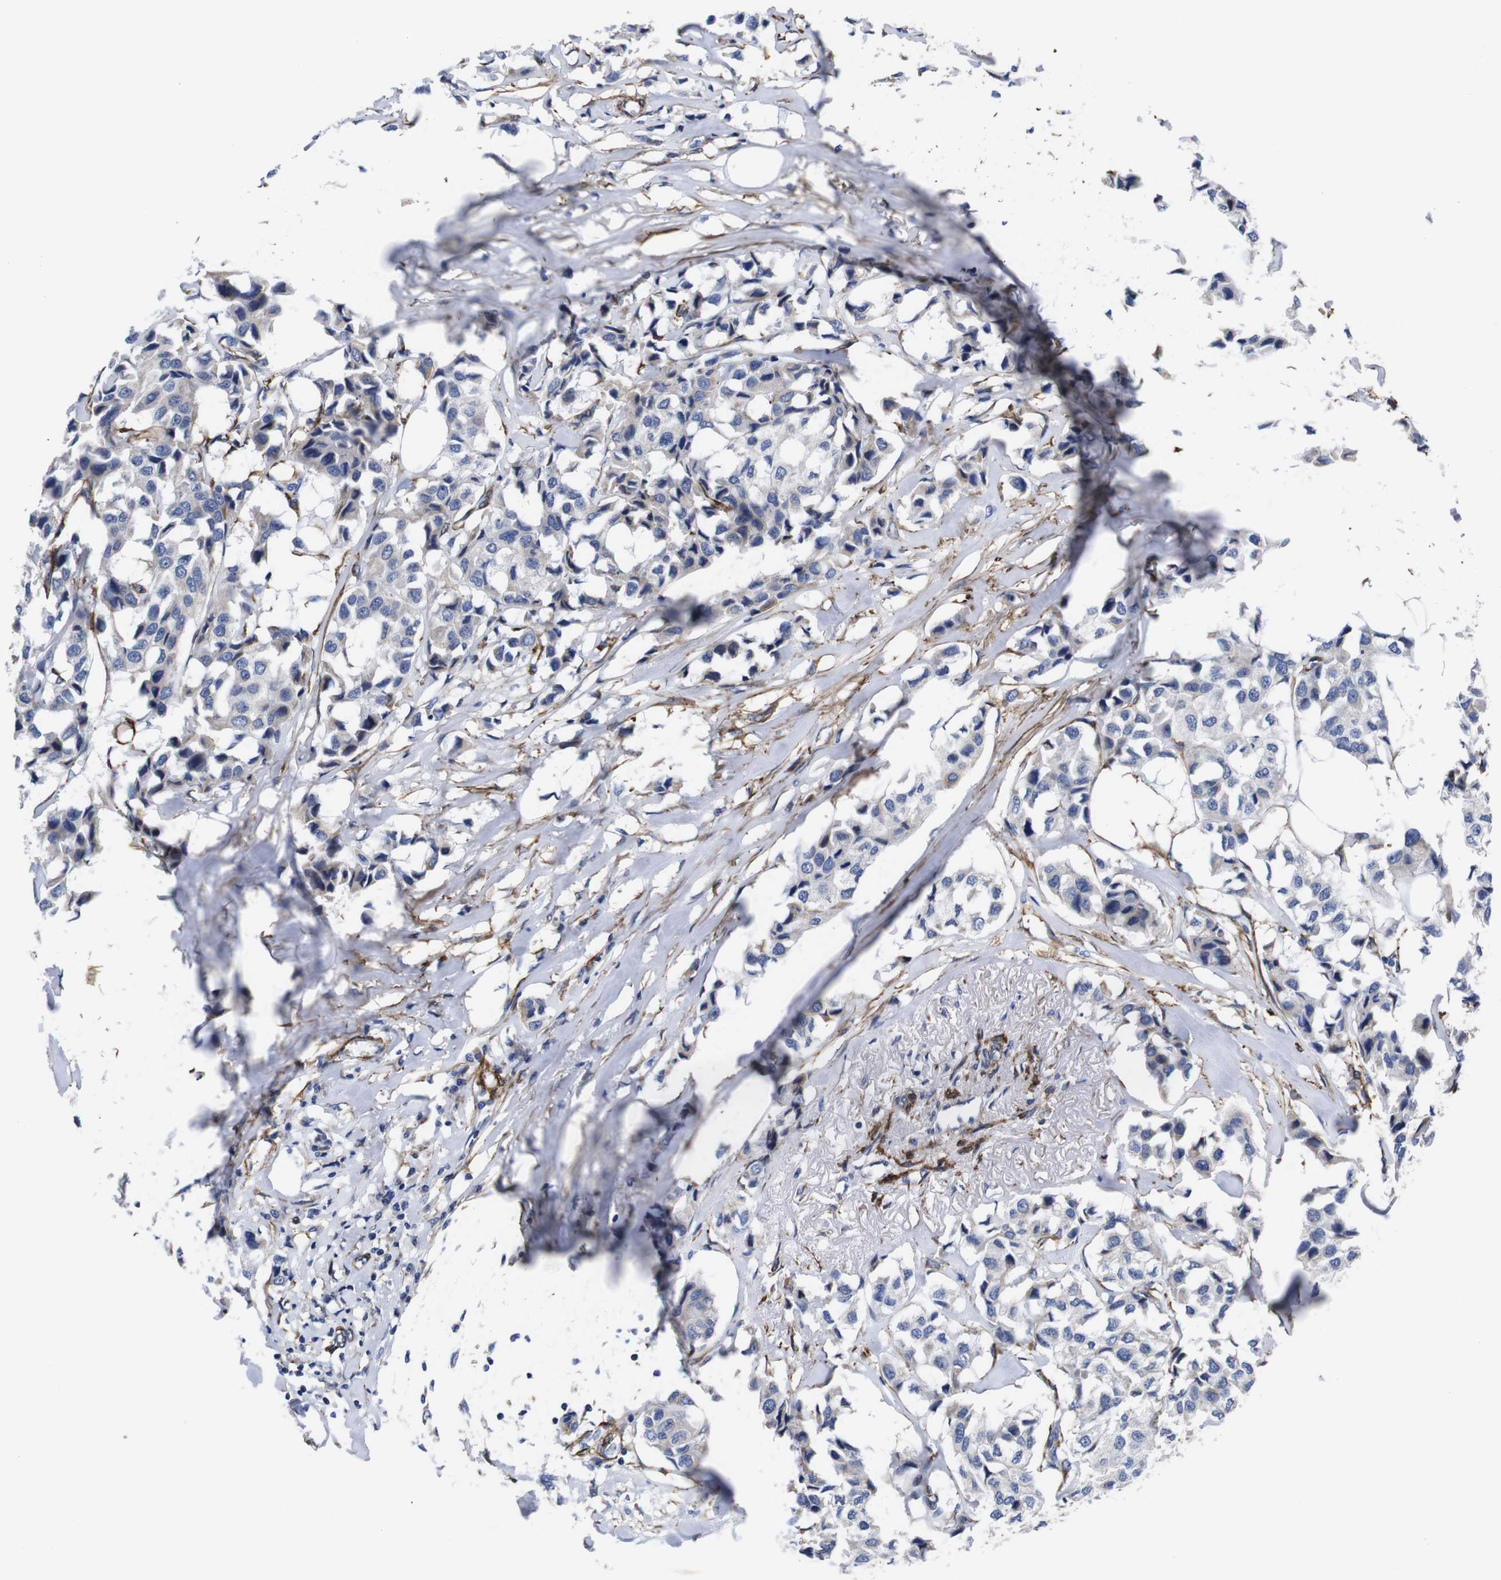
{"staining": {"intensity": "negative", "quantity": "none", "location": "none"}, "tissue": "breast cancer", "cell_type": "Tumor cells", "image_type": "cancer", "snomed": [{"axis": "morphology", "description": "Duct carcinoma"}, {"axis": "topography", "description": "Breast"}], "caption": "This is a image of immunohistochemistry (IHC) staining of breast cancer (intraductal carcinoma), which shows no expression in tumor cells.", "gene": "WNT10A", "patient": {"sex": "female", "age": 80}}